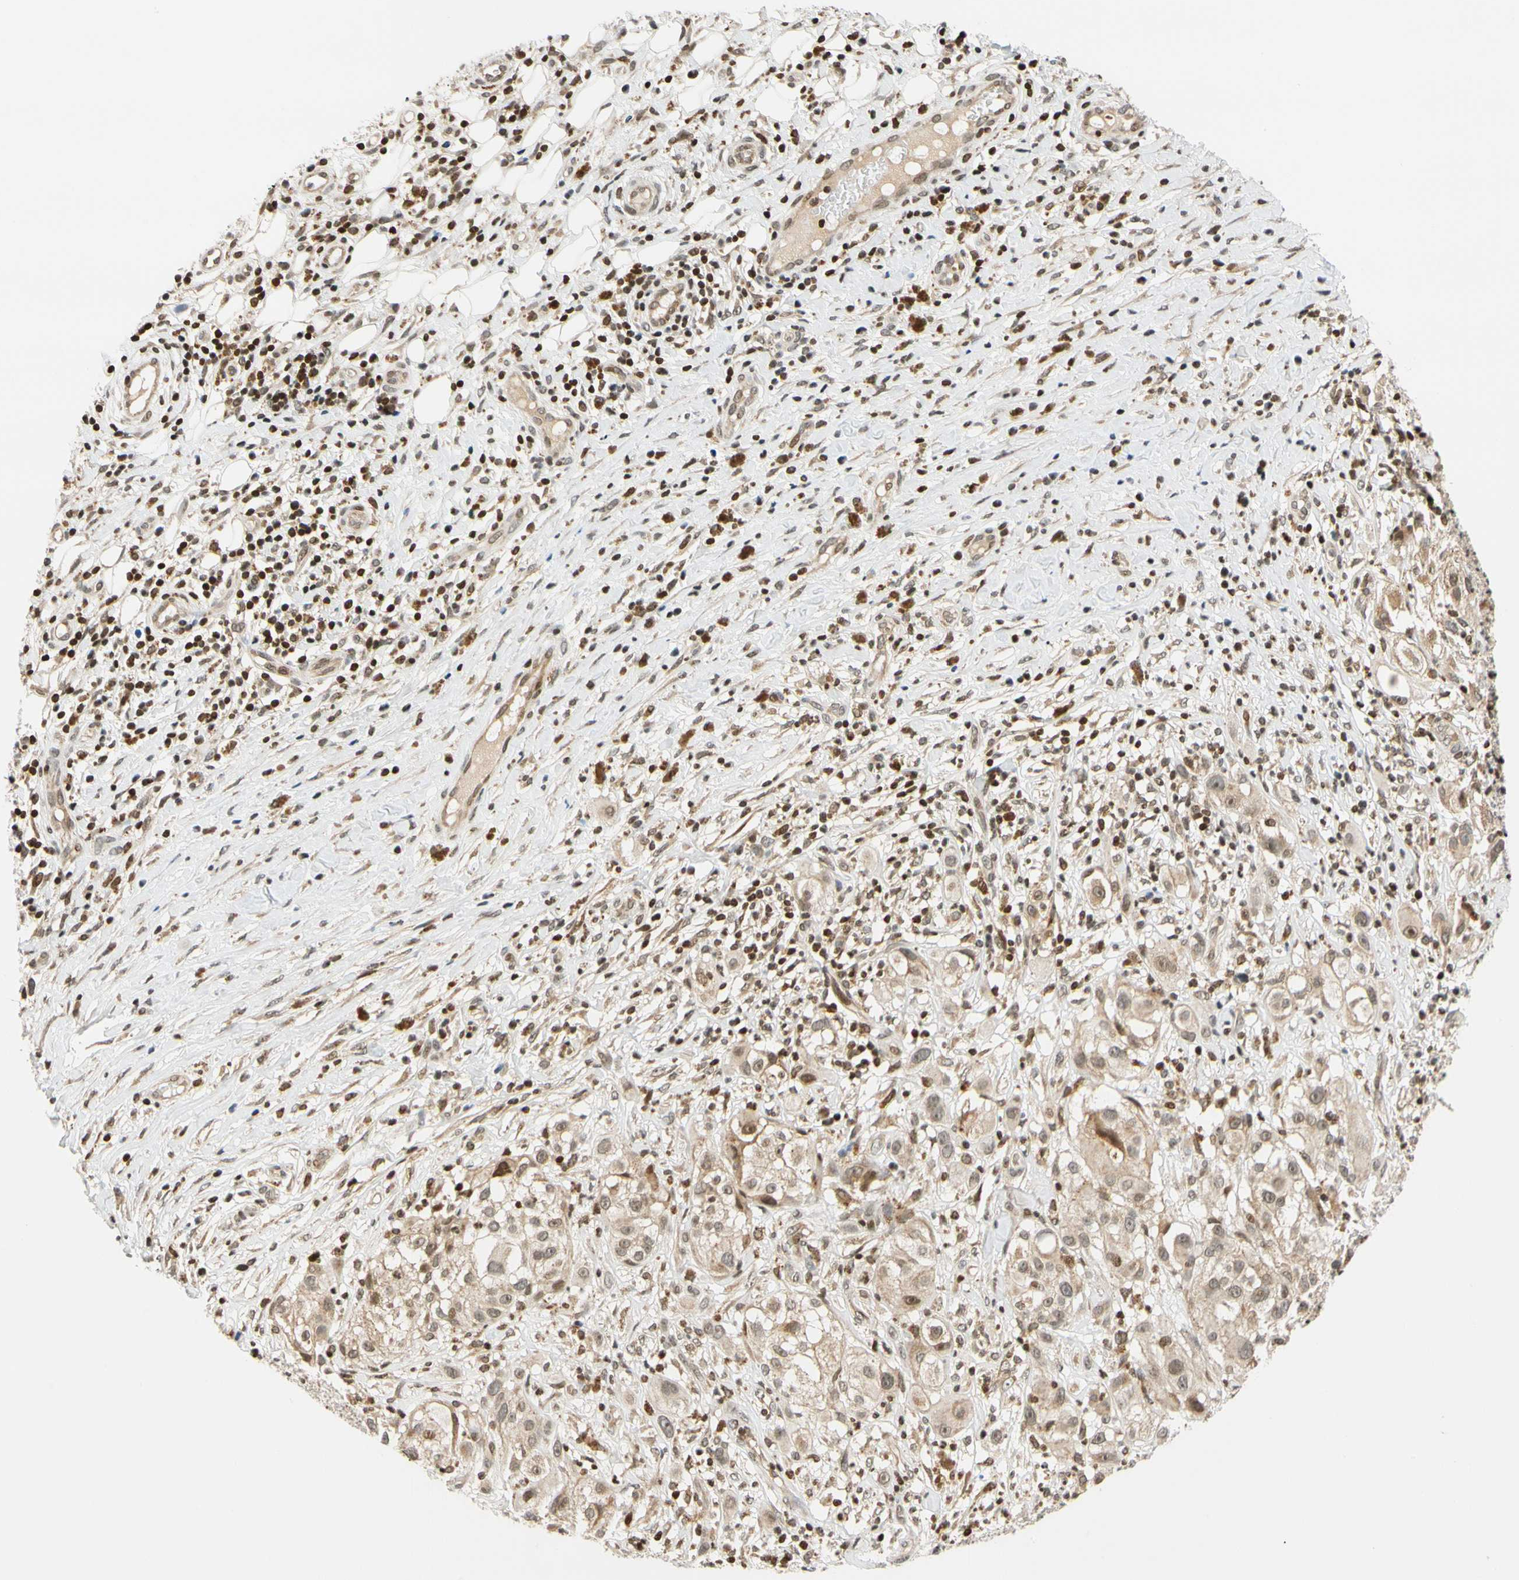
{"staining": {"intensity": "moderate", "quantity": "25%-75%", "location": "nuclear"}, "tissue": "melanoma", "cell_type": "Tumor cells", "image_type": "cancer", "snomed": [{"axis": "morphology", "description": "Necrosis, NOS"}, {"axis": "morphology", "description": "Malignant melanoma, NOS"}, {"axis": "topography", "description": "Skin"}], "caption": "Melanoma was stained to show a protein in brown. There is medium levels of moderate nuclear staining in approximately 25%-75% of tumor cells.", "gene": "CDK7", "patient": {"sex": "female", "age": 87}}